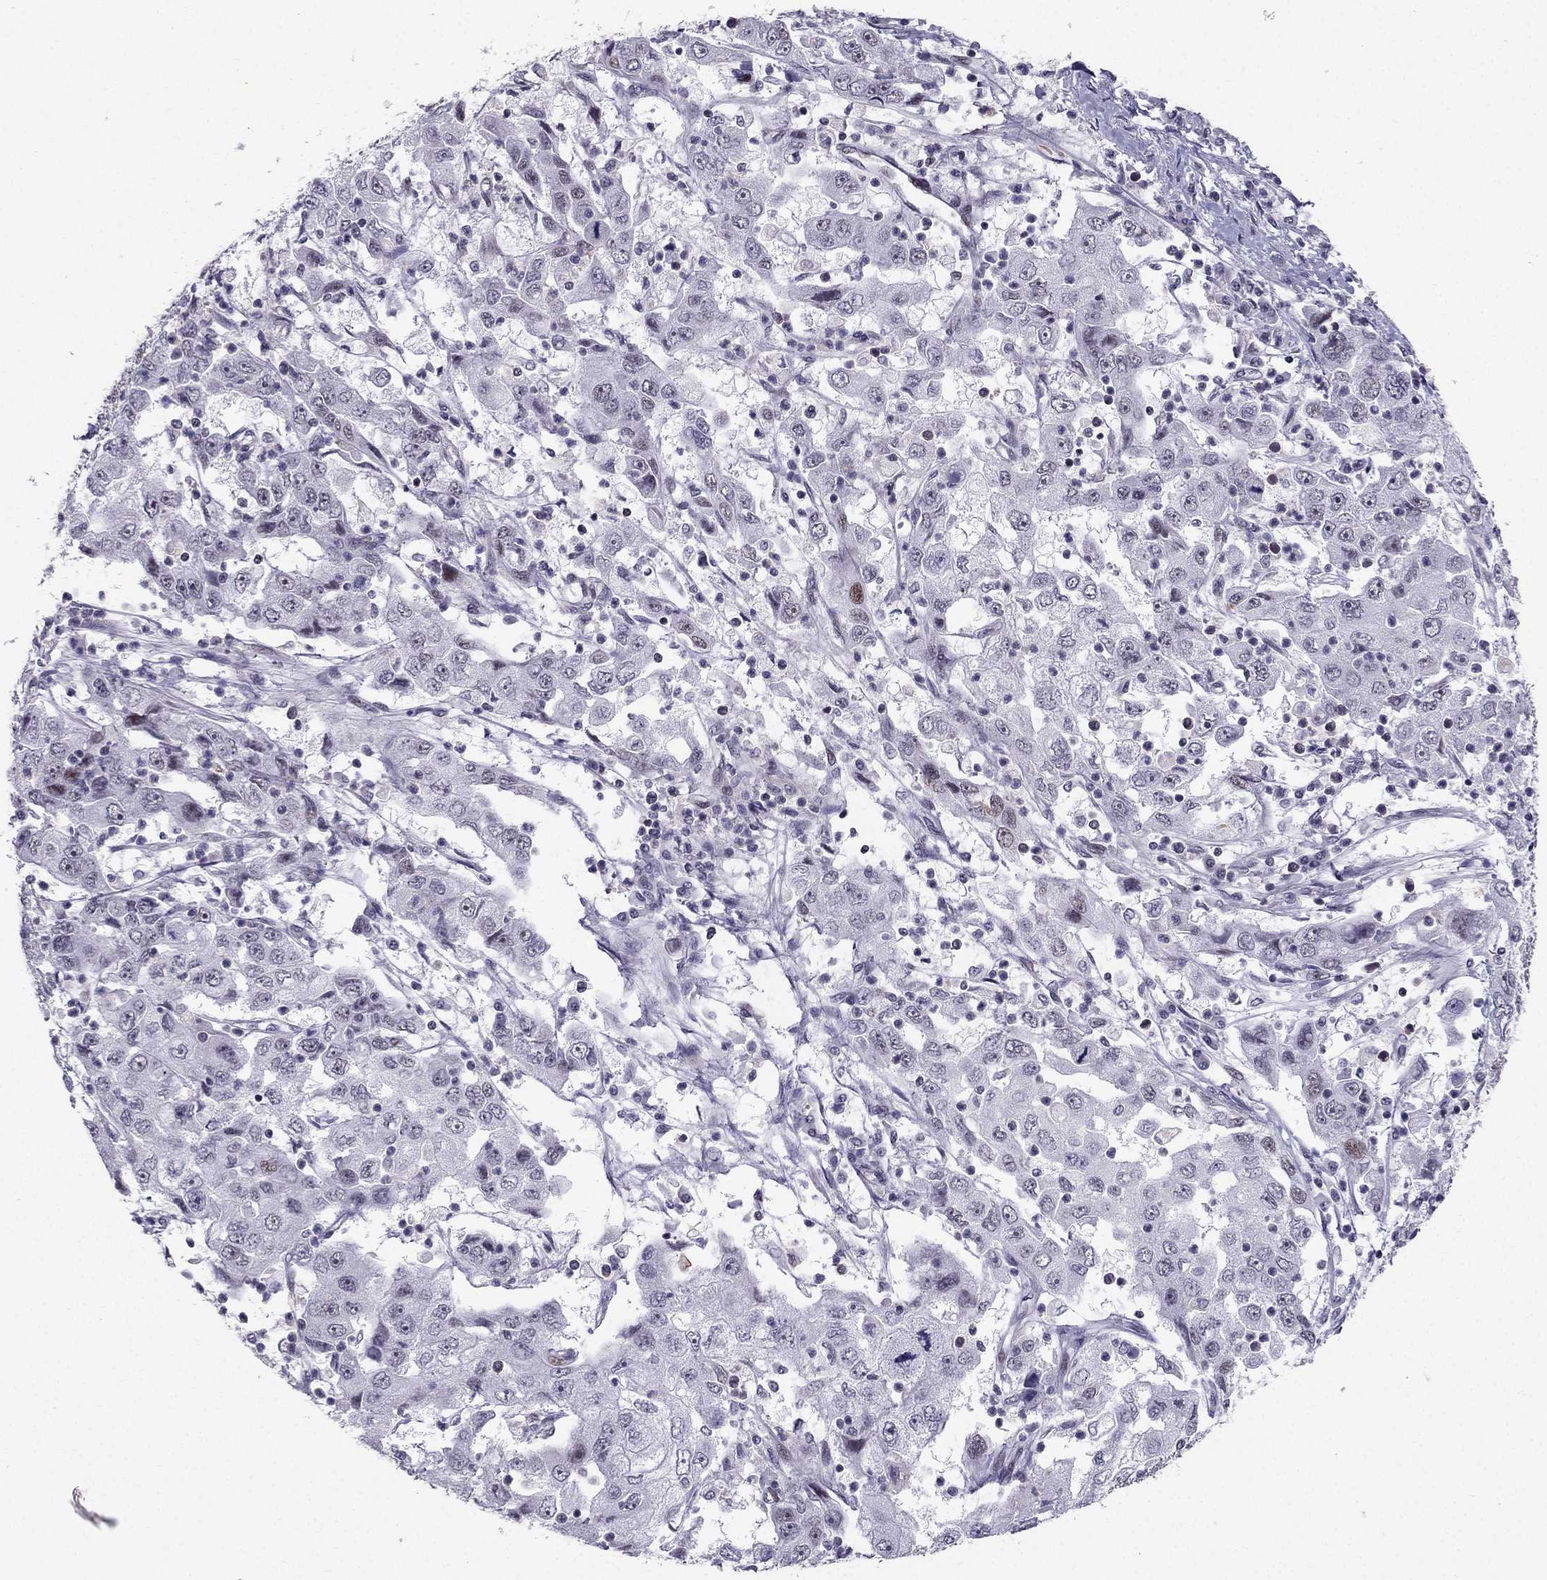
{"staining": {"intensity": "negative", "quantity": "none", "location": "none"}, "tissue": "cervical cancer", "cell_type": "Tumor cells", "image_type": "cancer", "snomed": [{"axis": "morphology", "description": "Squamous cell carcinoma, NOS"}, {"axis": "topography", "description": "Cervix"}], "caption": "DAB (3,3'-diaminobenzidine) immunohistochemical staining of human squamous cell carcinoma (cervical) exhibits no significant staining in tumor cells.", "gene": "RPRD2", "patient": {"sex": "female", "age": 36}}